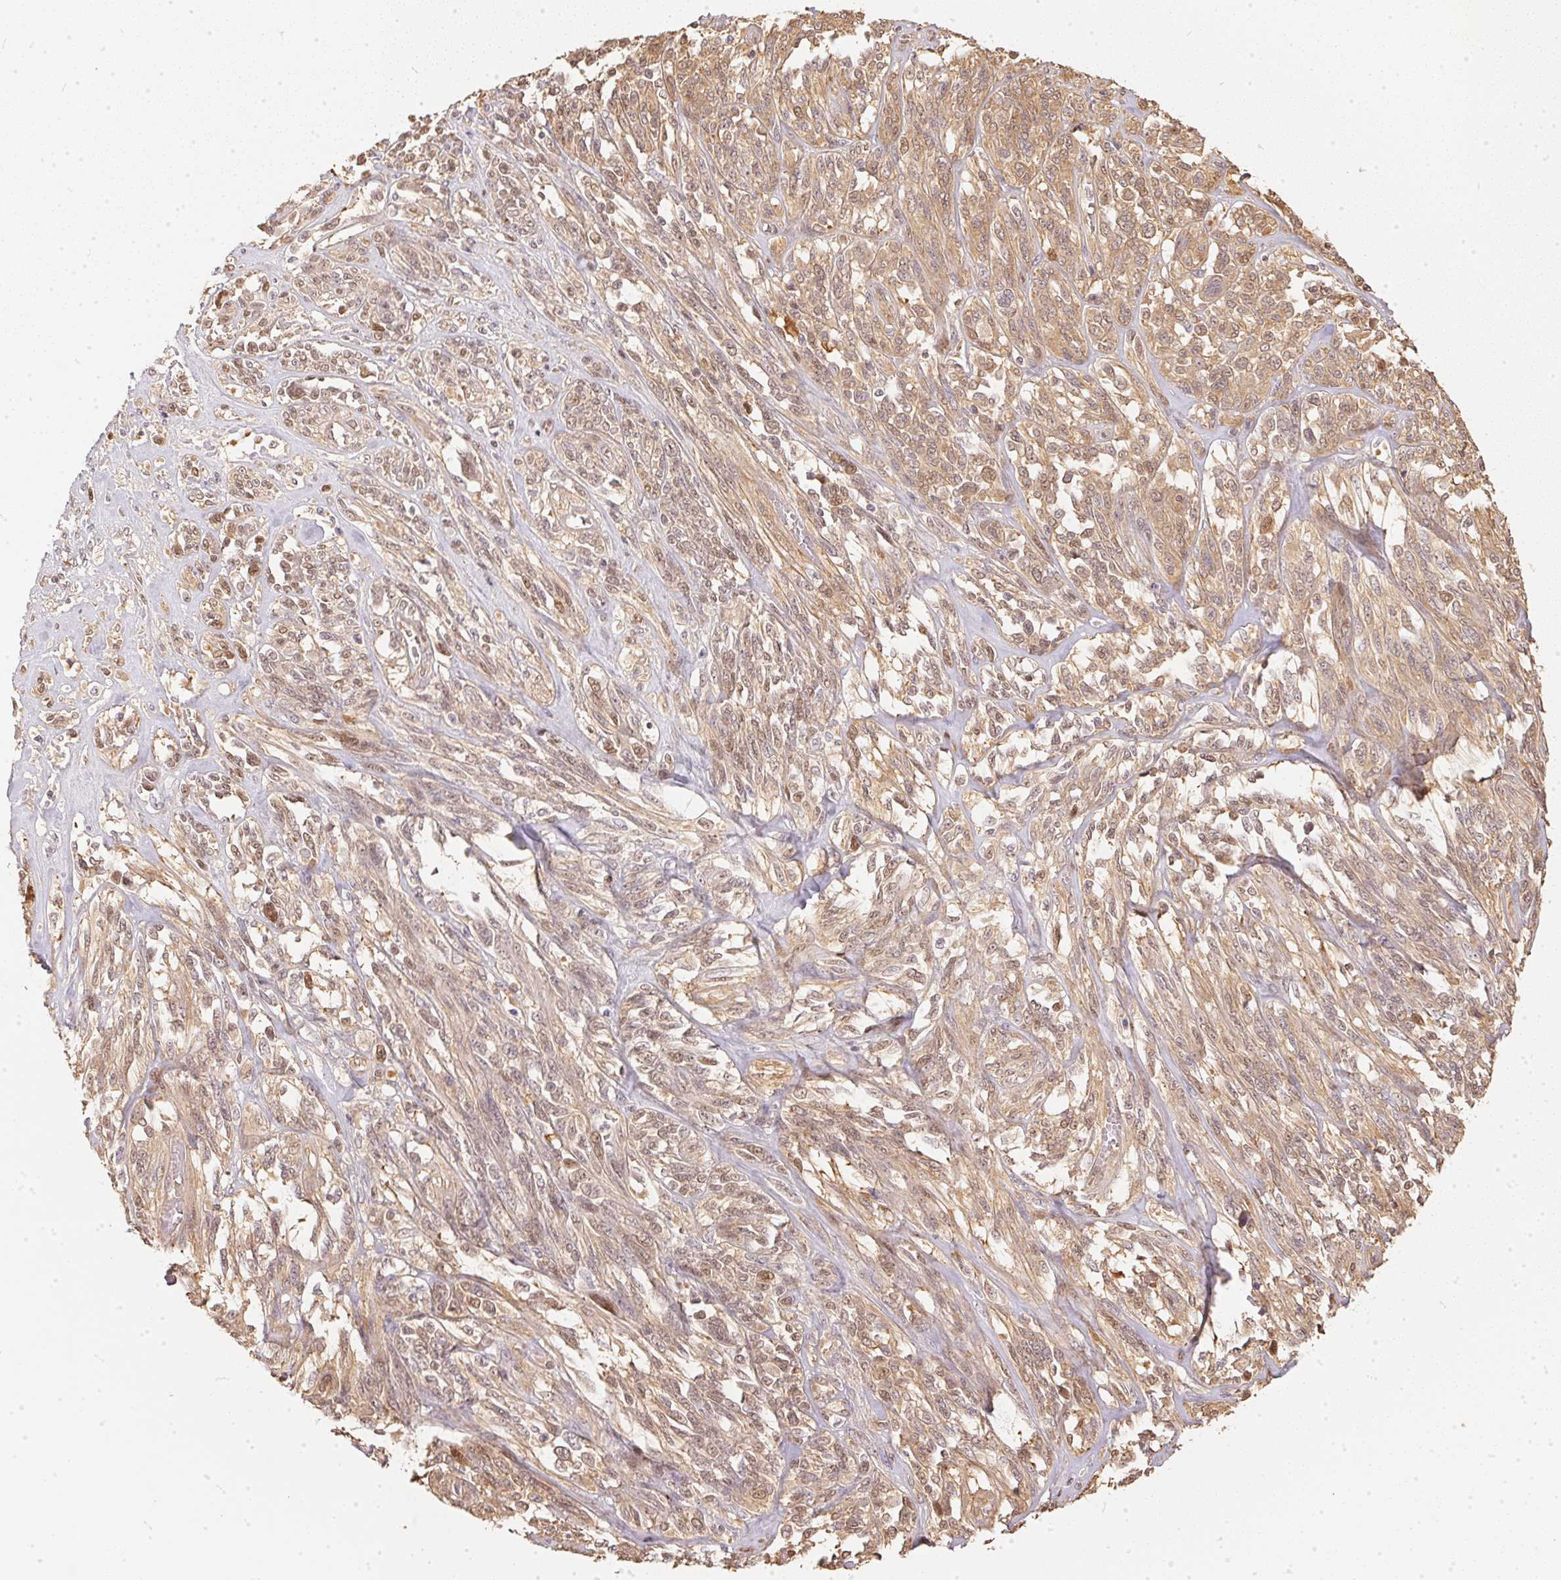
{"staining": {"intensity": "weak", "quantity": ">75%", "location": "cytoplasmic/membranous"}, "tissue": "melanoma", "cell_type": "Tumor cells", "image_type": "cancer", "snomed": [{"axis": "morphology", "description": "Malignant melanoma, NOS"}, {"axis": "topography", "description": "Skin"}], "caption": "High-power microscopy captured an immunohistochemistry (IHC) micrograph of melanoma, revealing weak cytoplasmic/membranous staining in approximately >75% of tumor cells.", "gene": "BLMH", "patient": {"sex": "female", "age": 91}}